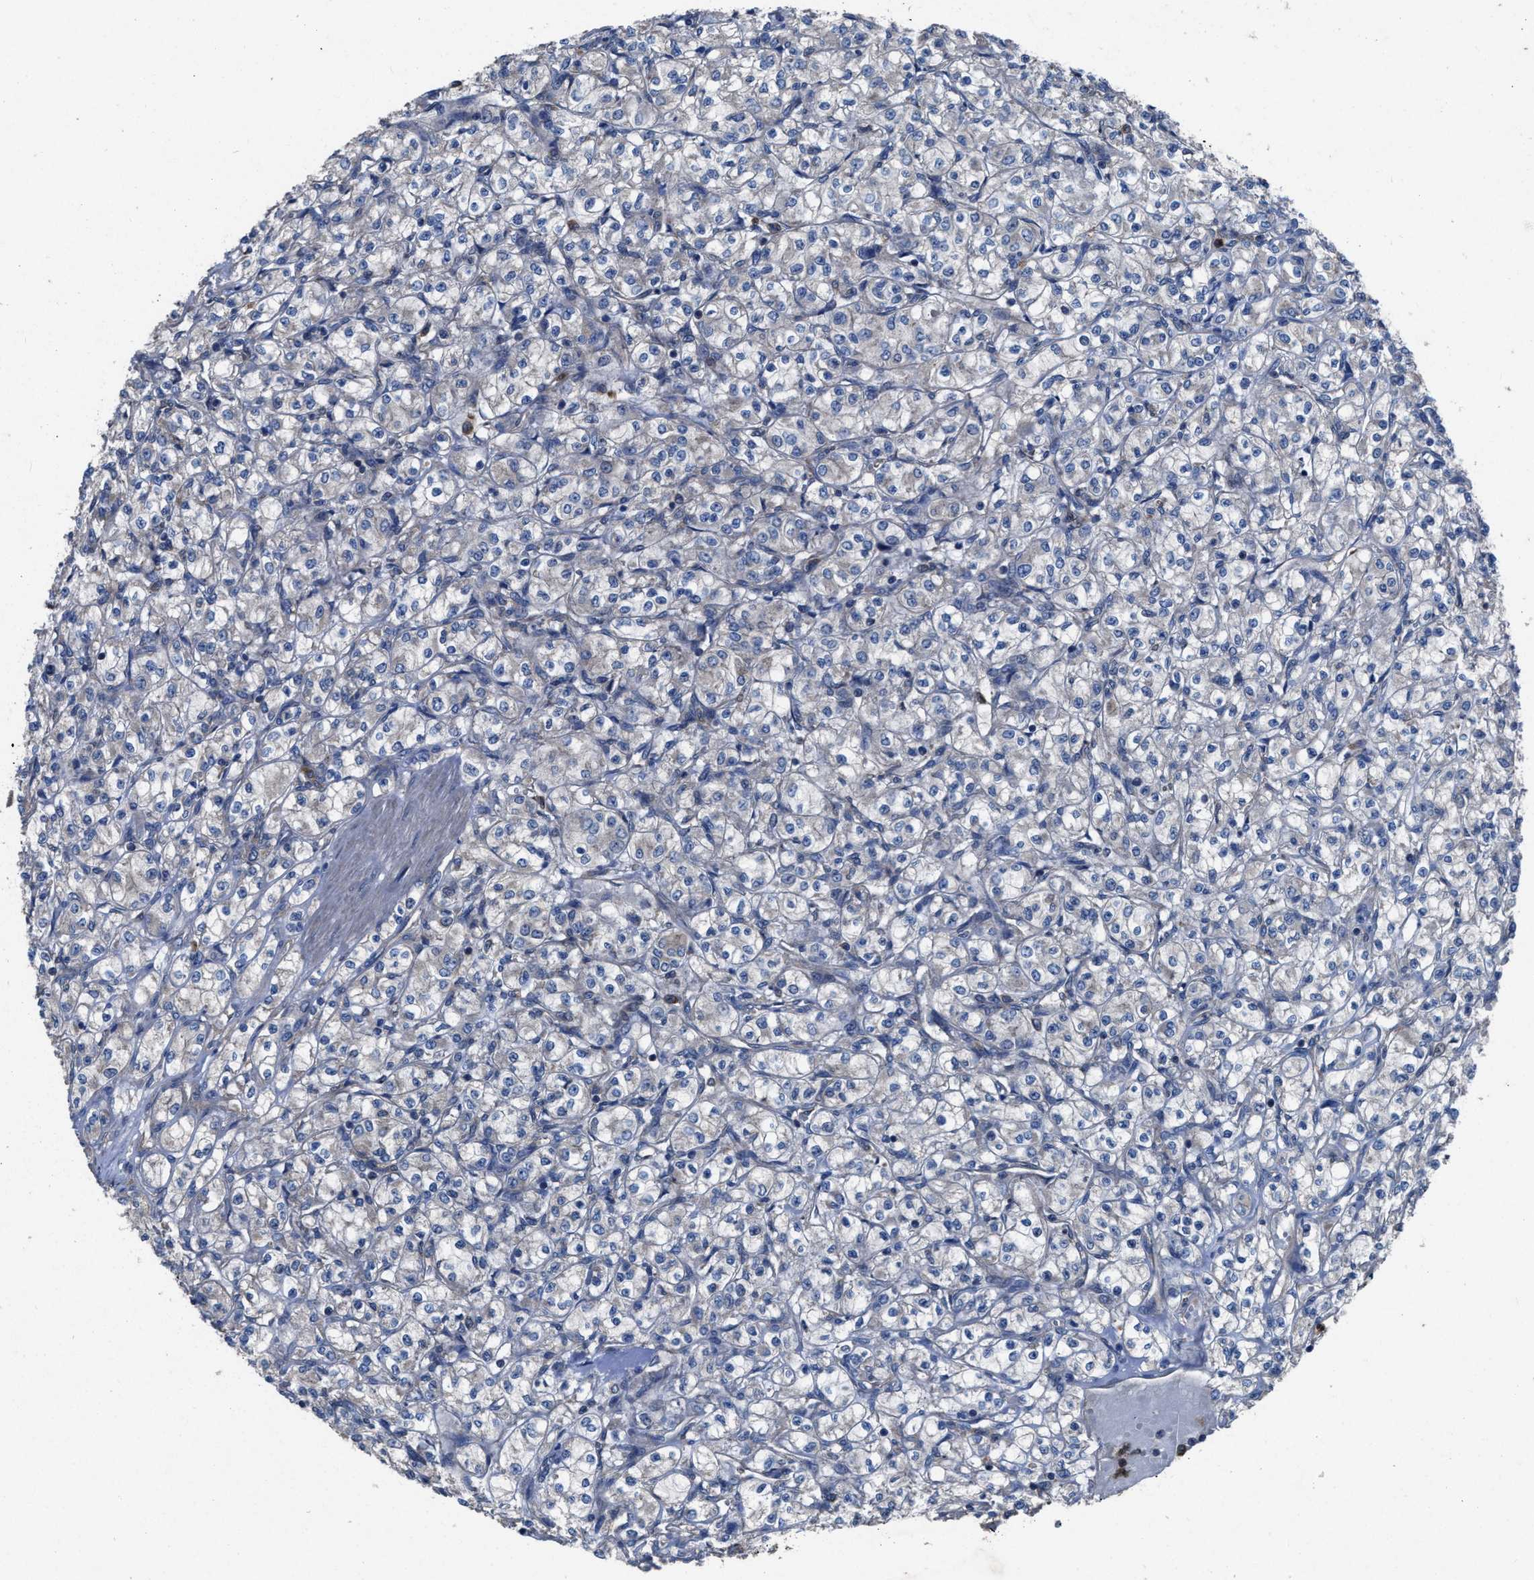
{"staining": {"intensity": "negative", "quantity": "none", "location": "none"}, "tissue": "renal cancer", "cell_type": "Tumor cells", "image_type": "cancer", "snomed": [{"axis": "morphology", "description": "Adenocarcinoma, NOS"}, {"axis": "topography", "description": "Kidney"}], "caption": "A photomicrograph of adenocarcinoma (renal) stained for a protein displays no brown staining in tumor cells.", "gene": "USP25", "patient": {"sex": "male", "age": 77}}